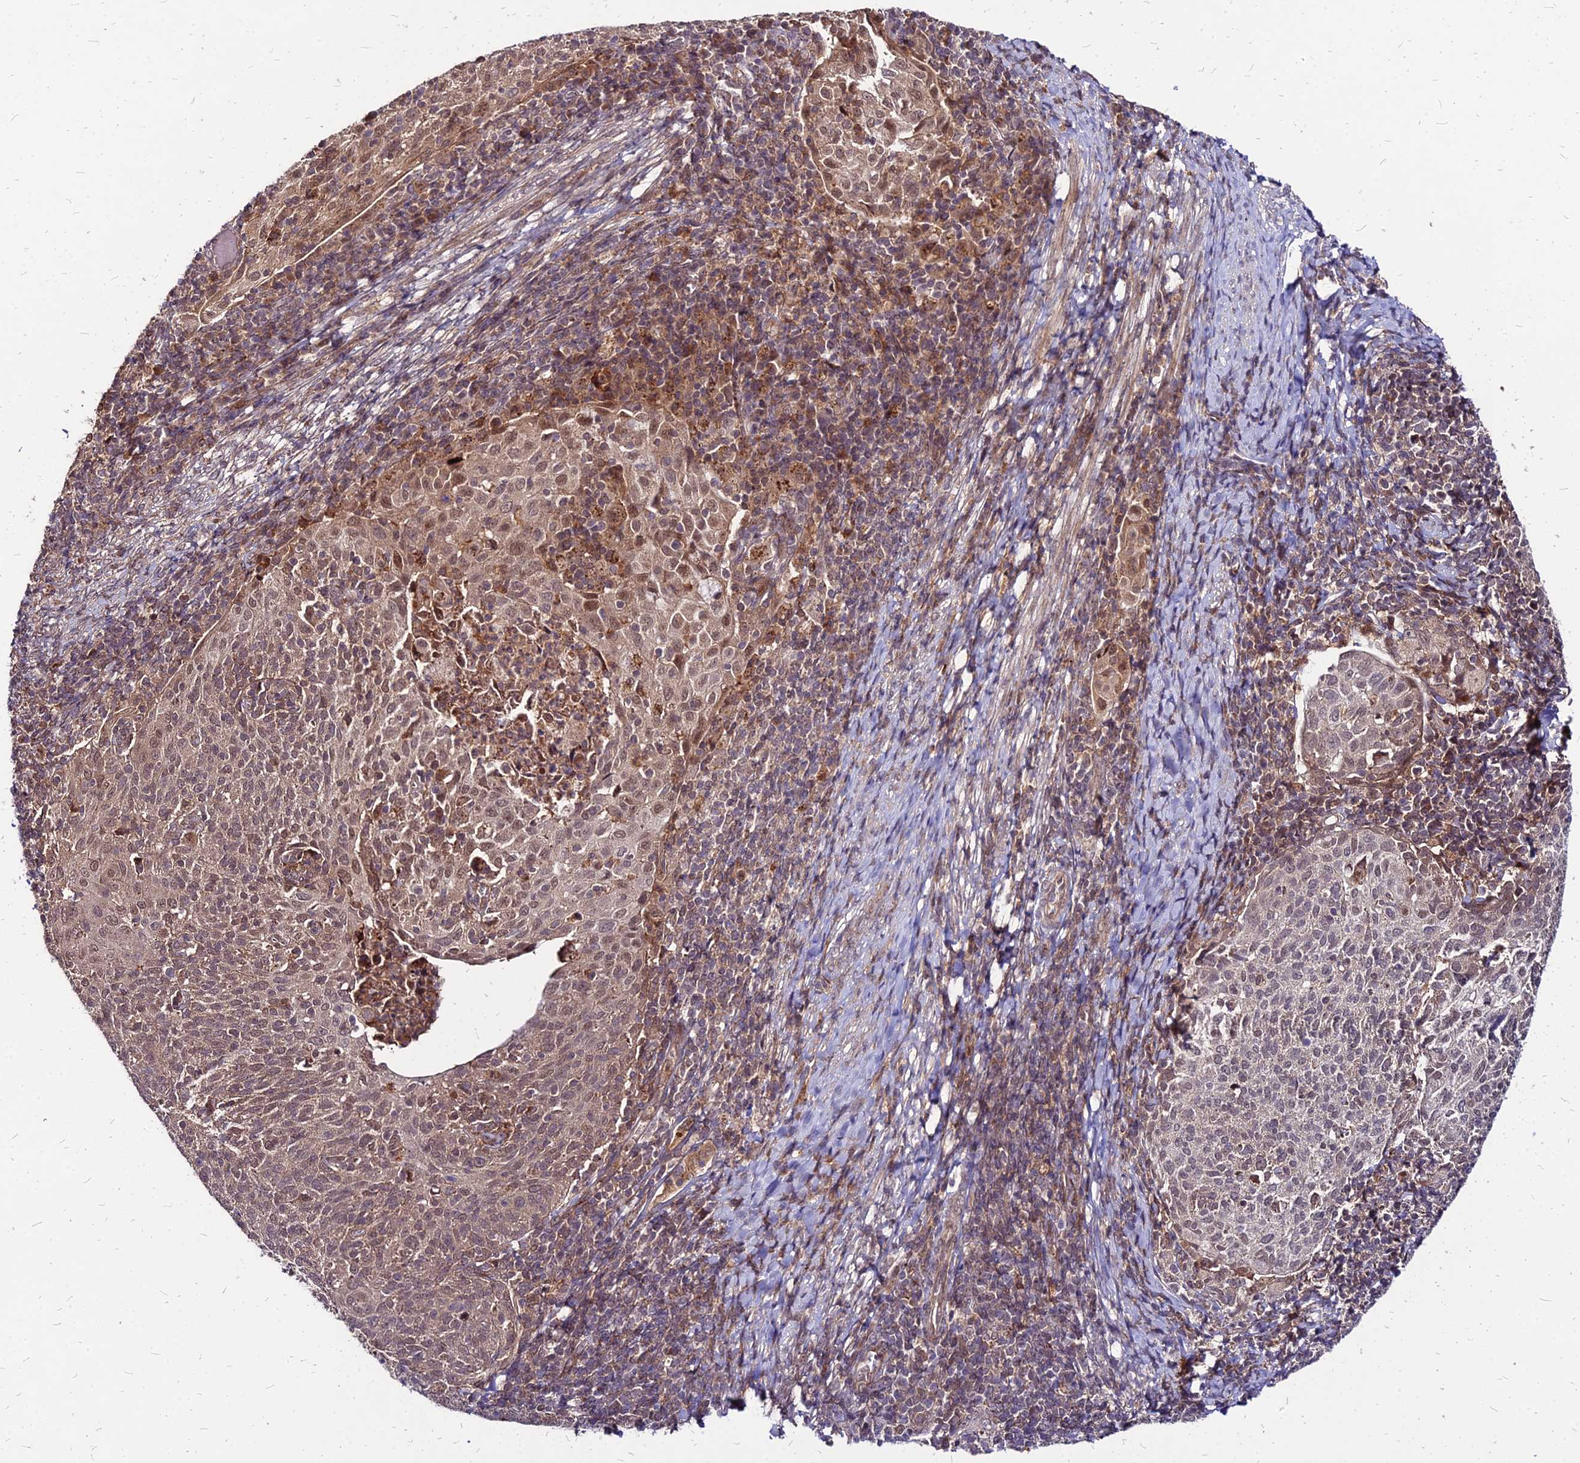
{"staining": {"intensity": "moderate", "quantity": ">75%", "location": "cytoplasmic/membranous,nuclear"}, "tissue": "cervical cancer", "cell_type": "Tumor cells", "image_type": "cancer", "snomed": [{"axis": "morphology", "description": "Squamous cell carcinoma, NOS"}, {"axis": "topography", "description": "Cervix"}], "caption": "Brown immunohistochemical staining in human cervical cancer displays moderate cytoplasmic/membranous and nuclear staining in about >75% of tumor cells. (Stains: DAB (3,3'-diaminobenzidine) in brown, nuclei in blue, Microscopy: brightfield microscopy at high magnification).", "gene": "APBA3", "patient": {"sex": "female", "age": 52}}